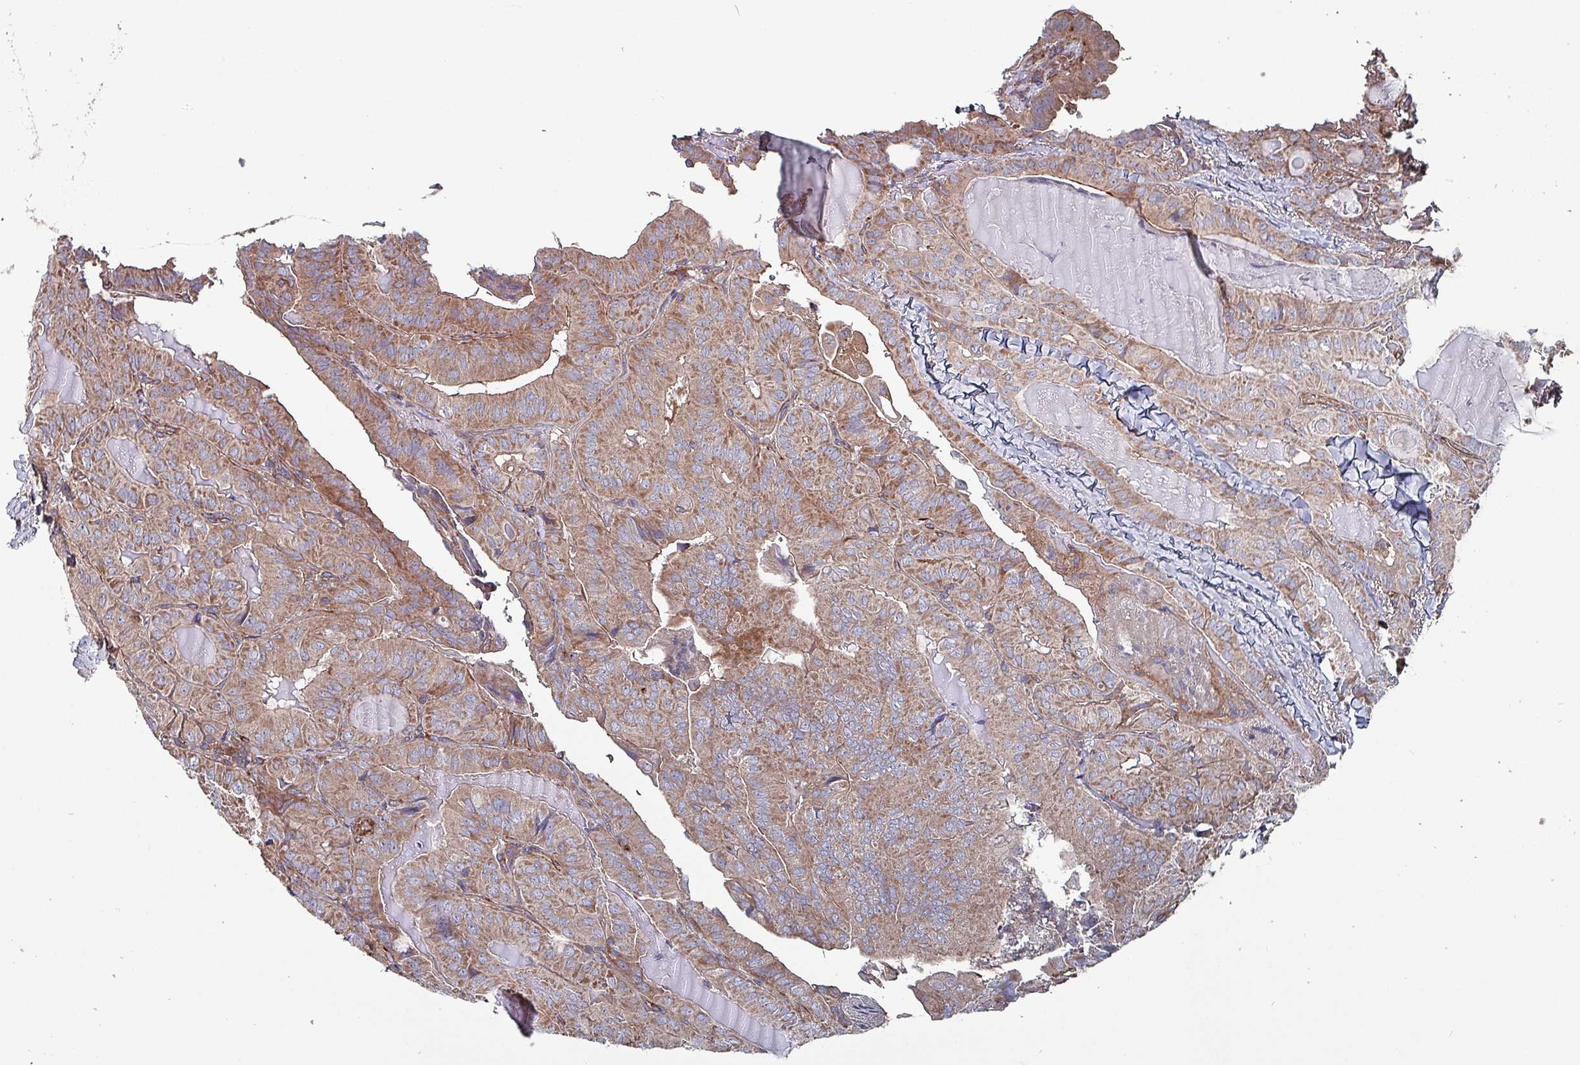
{"staining": {"intensity": "moderate", "quantity": ">75%", "location": "cytoplasmic/membranous"}, "tissue": "thyroid cancer", "cell_type": "Tumor cells", "image_type": "cancer", "snomed": [{"axis": "morphology", "description": "Papillary adenocarcinoma, NOS"}, {"axis": "topography", "description": "Thyroid gland"}], "caption": "A brown stain highlights moderate cytoplasmic/membranous staining of a protein in thyroid cancer tumor cells.", "gene": "ANO10", "patient": {"sex": "female", "age": 68}}